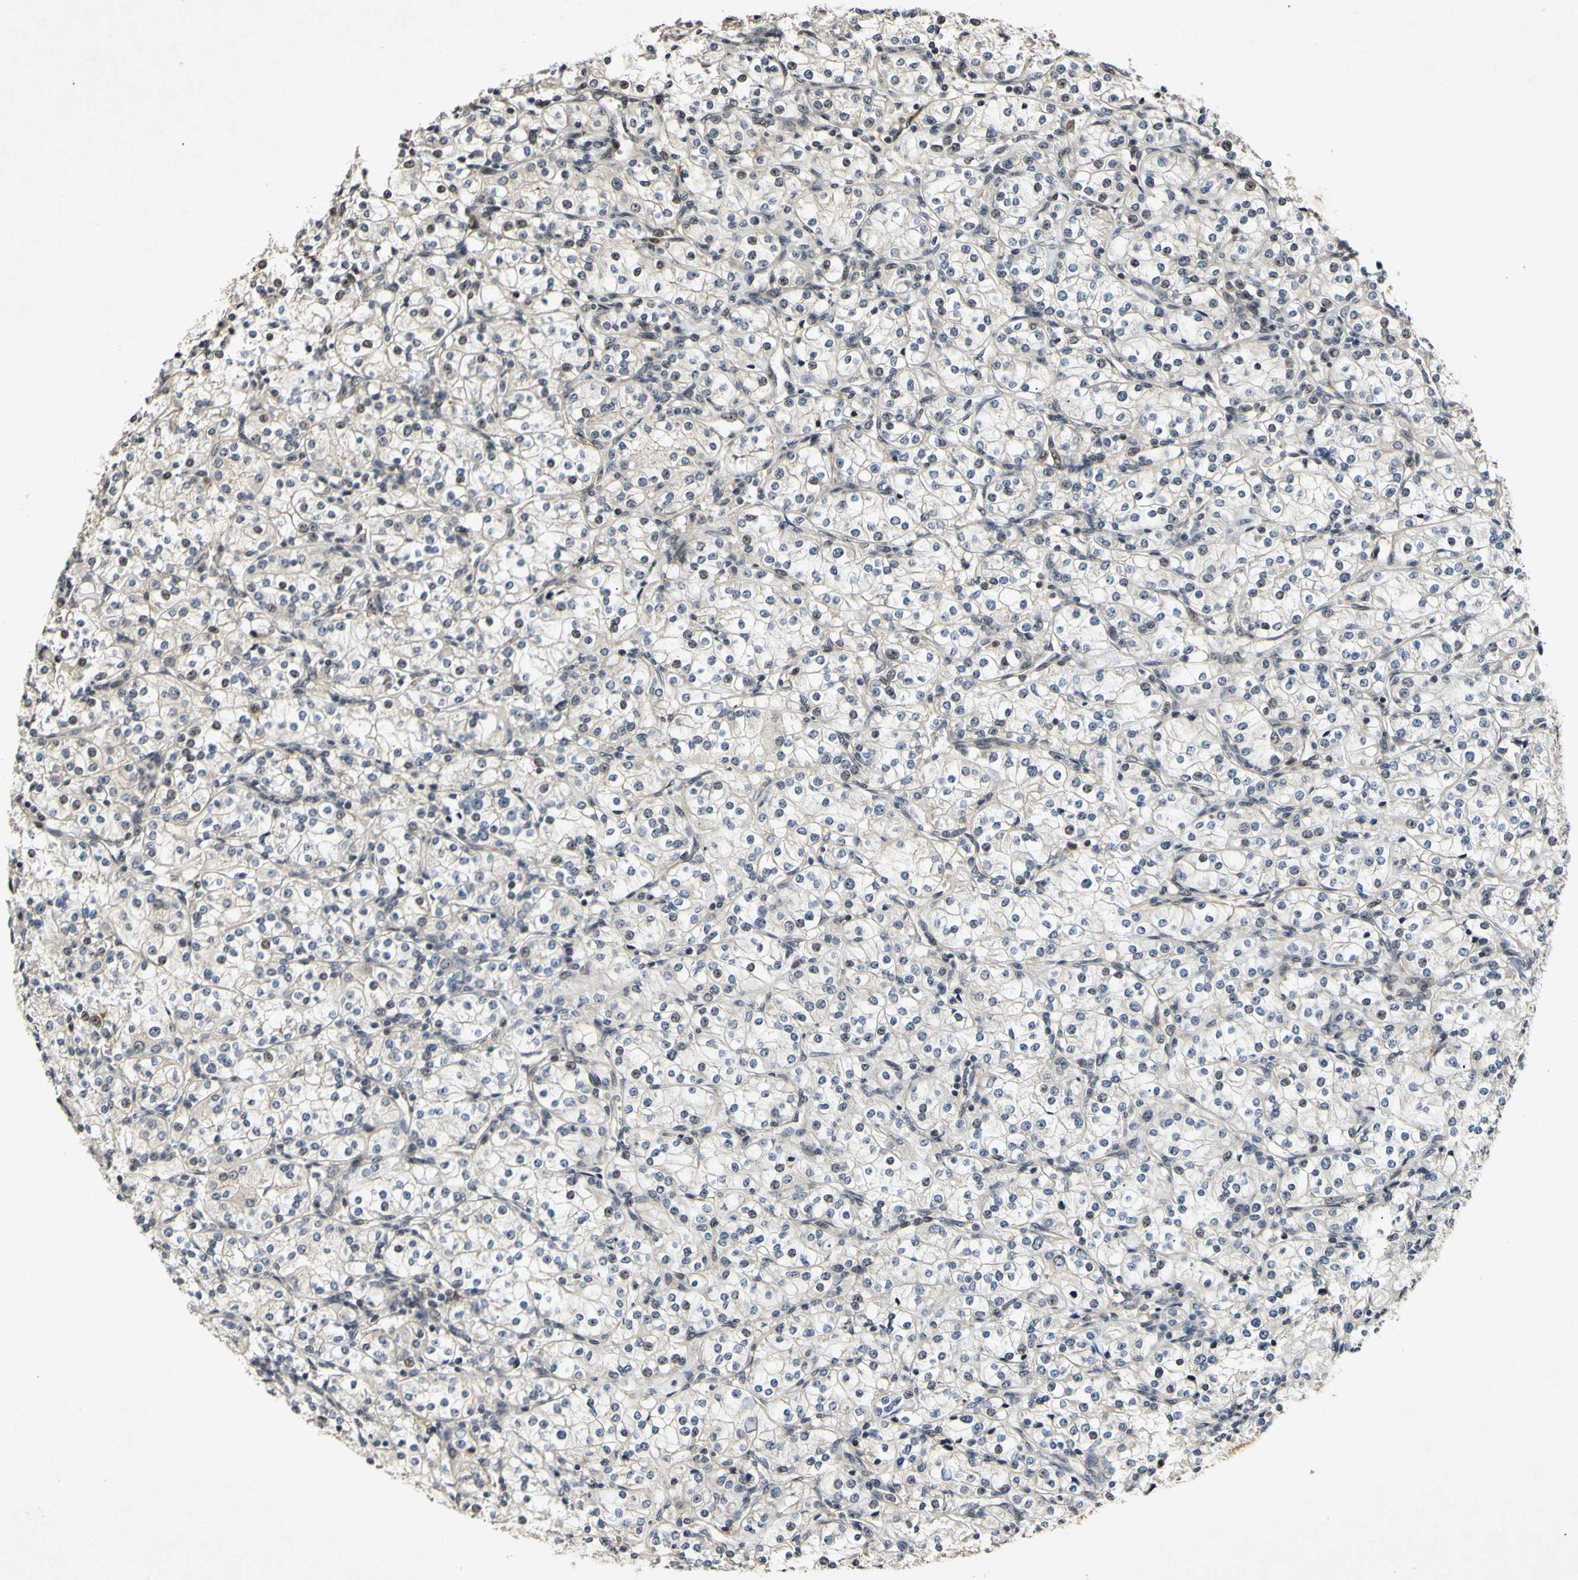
{"staining": {"intensity": "negative", "quantity": "none", "location": "none"}, "tissue": "renal cancer", "cell_type": "Tumor cells", "image_type": "cancer", "snomed": [{"axis": "morphology", "description": "Adenocarcinoma, NOS"}, {"axis": "topography", "description": "Kidney"}], "caption": "IHC of adenocarcinoma (renal) shows no staining in tumor cells. Nuclei are stained in blue.", "gene": "POLR2F", "patient": {"sex": "male", "age": 77}}